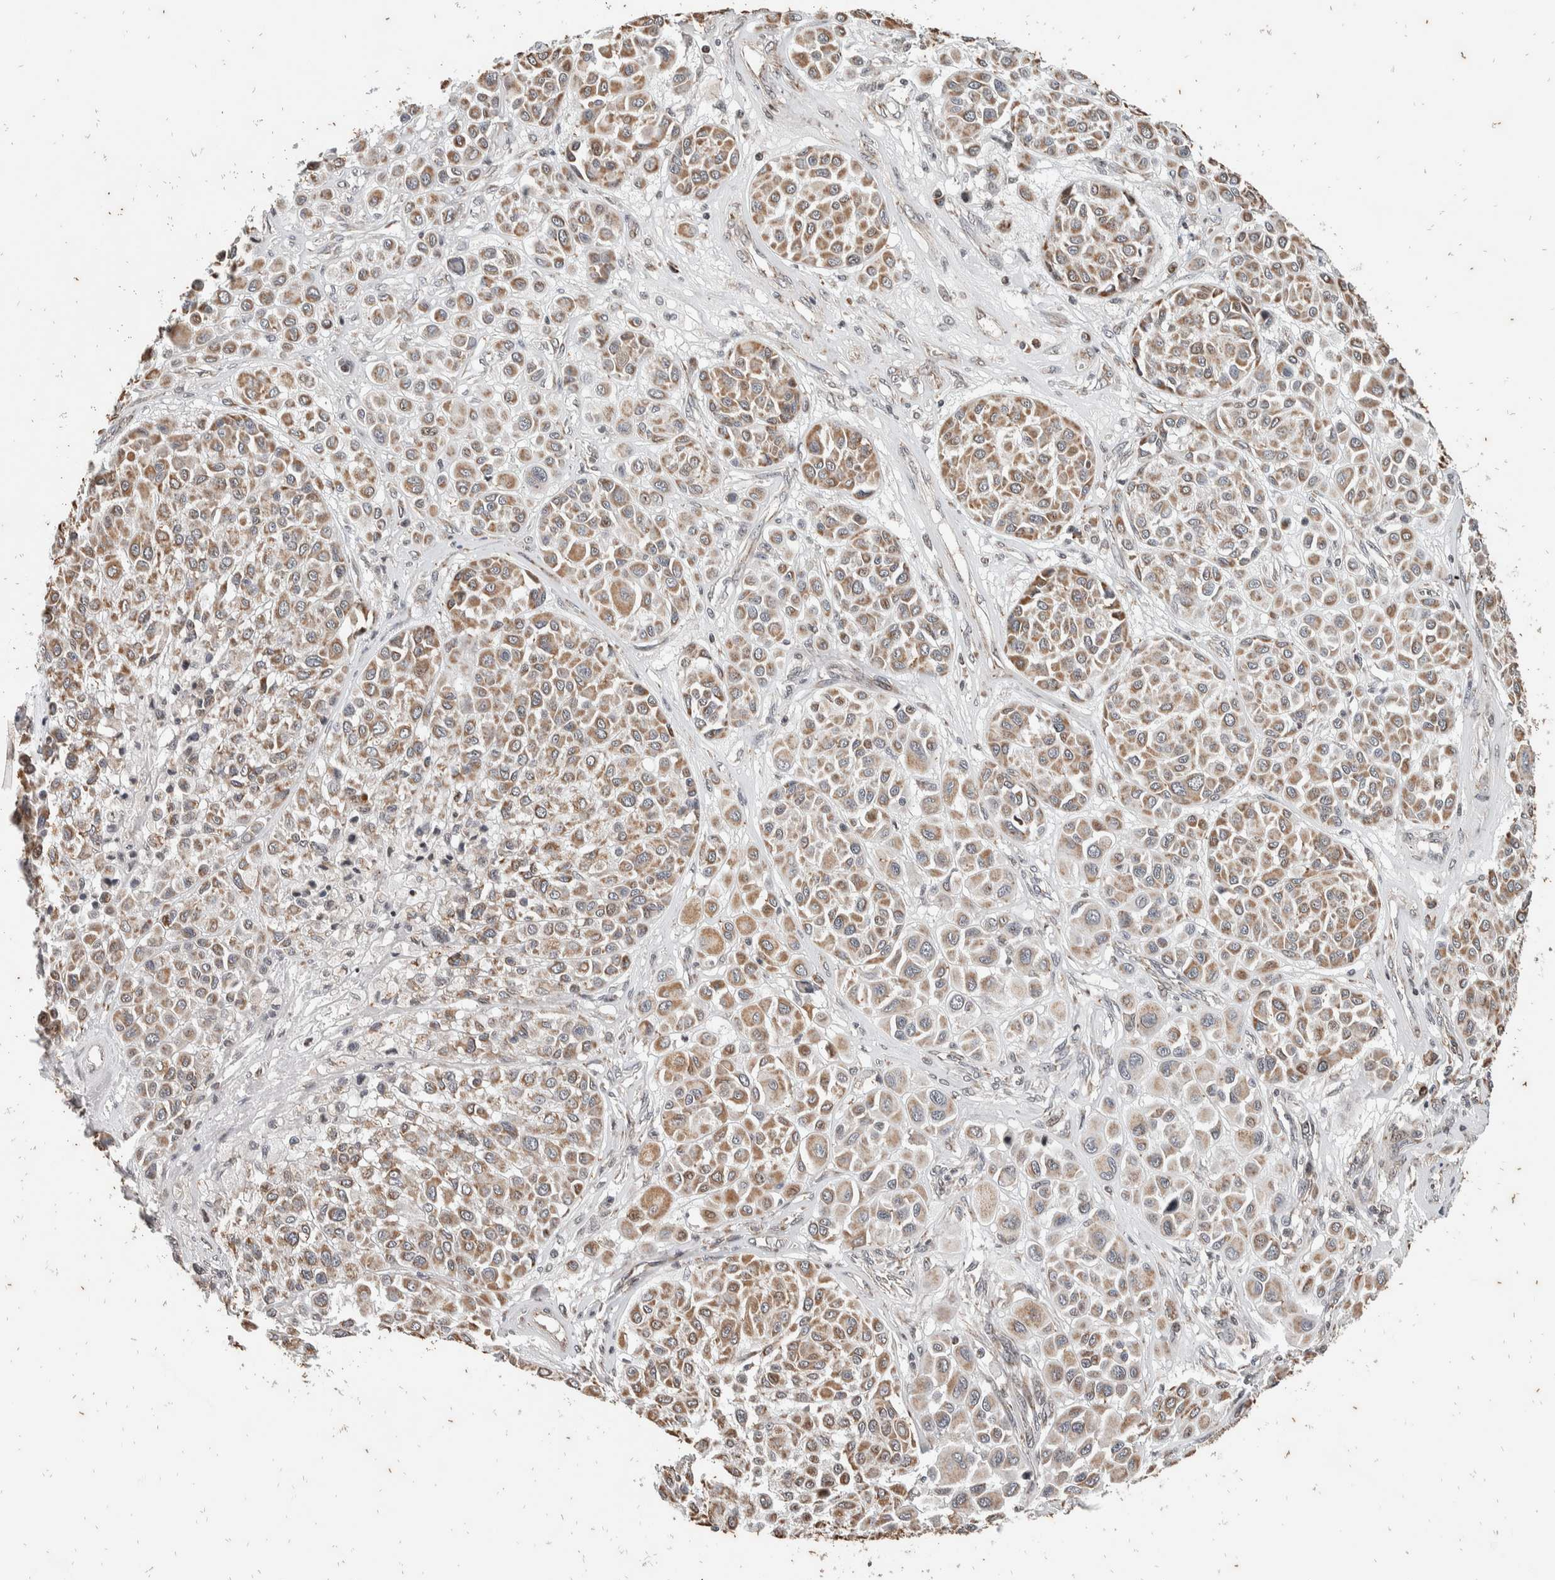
{"staining": {"intensity": "moderate", "quantity": ">75%", "location": "cytoplasmic/membranous"}, "tissue": "melanoma", "cell_type": "Tumor cells", "image_type": "cancer", "snomed": [{"axis": "morphology", "description": "Malignant melanoma, Metastatic site"}, {"axis": "topography", "description": "Soft tissue"}], "caption": "Melanoma stained with immunohistochemistry exhibits moderate cytoplasmic/membranous staining in approximately >75% of tumor cells.", "gene": "ATXN7L1", "patient": {"sex": "male", "age": 41}}